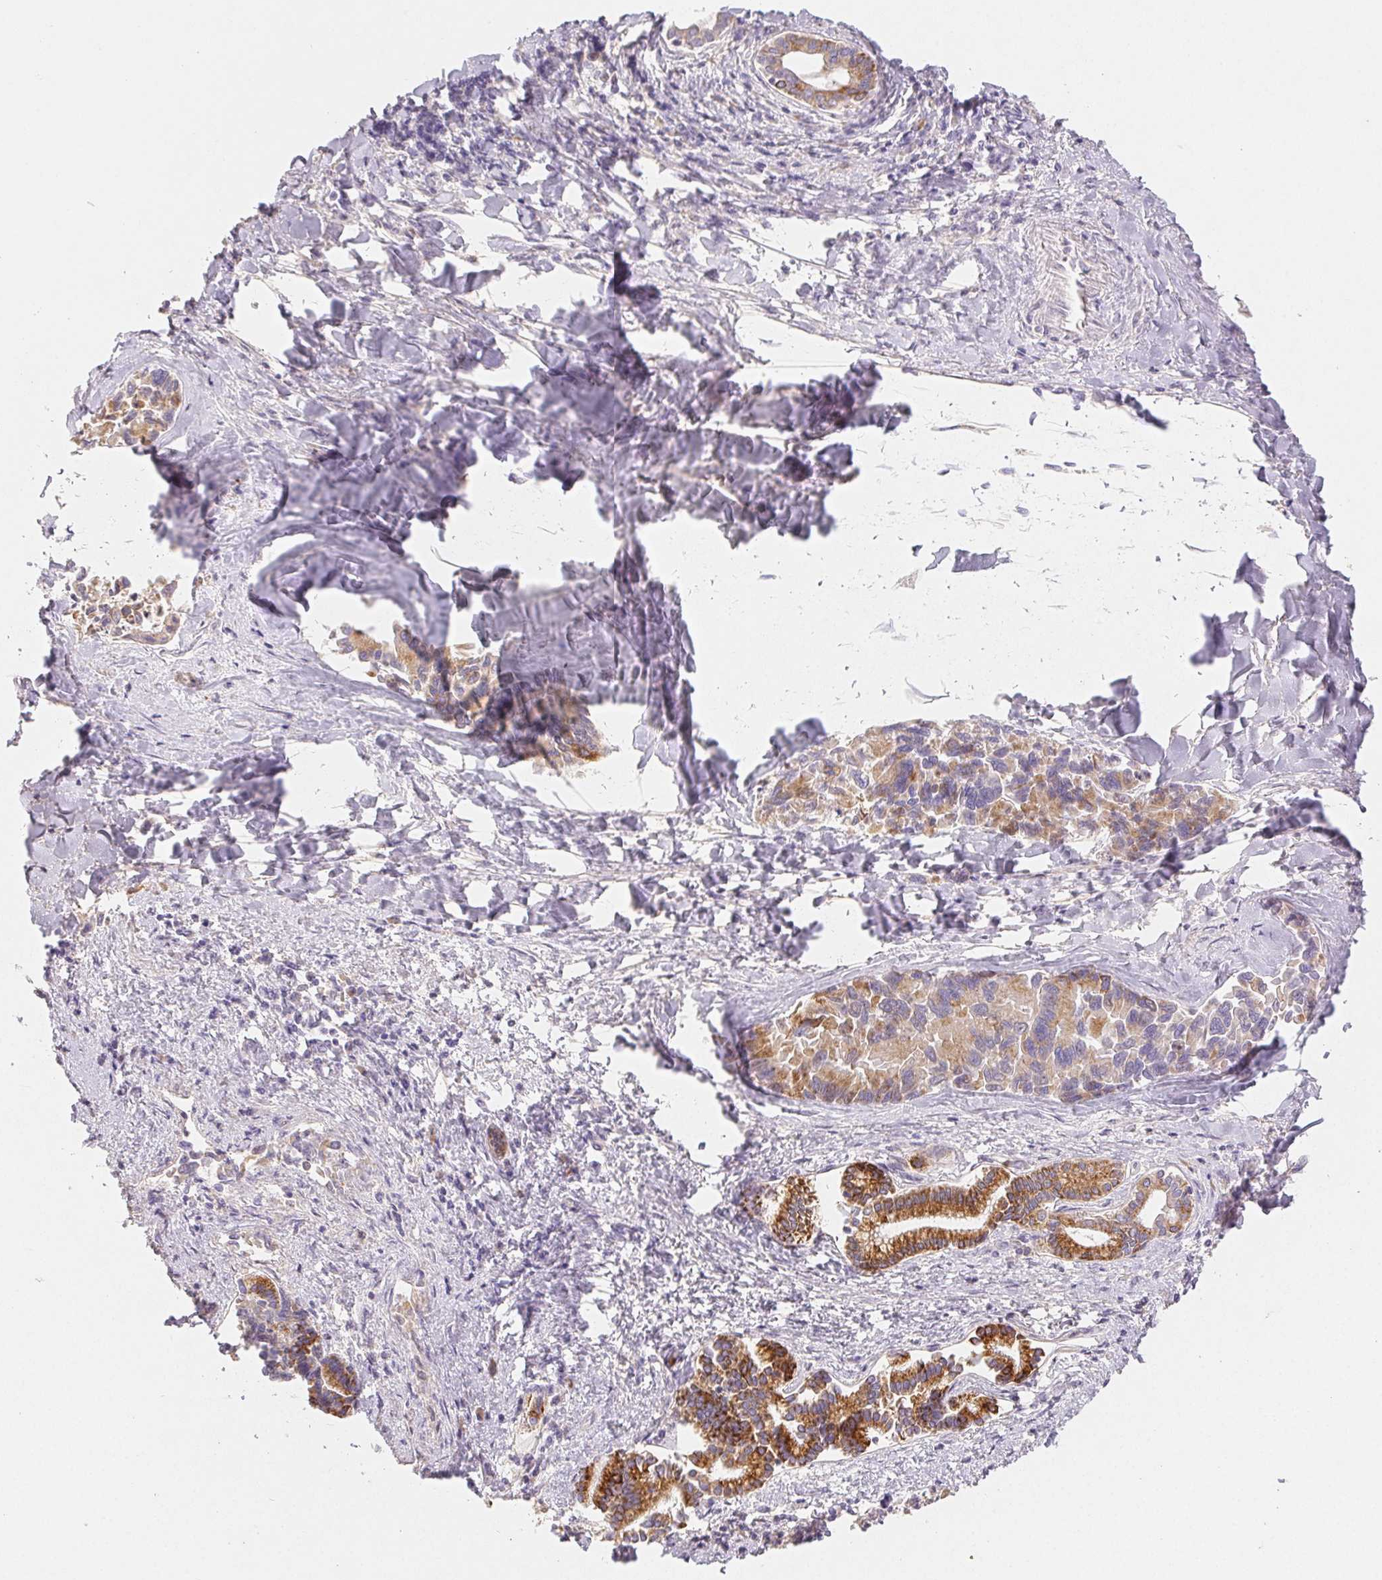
{"staining": {"intensity": "weak", "quantity": "25%-75%", "location": "cytoplasmic/membranous"}, "tissue": "liver cancer", "cell_type": "Tumor cells", "image_type": "cancer", "snomed": [{"axis": "morphology", "description": "Cholangiocarcinoma"}, {"axis": "topography", "description": "Liver"}], "caption": "Liver cholangiocarcinoma stained with immunohistochemistry displays weak cytoplasmic/membranous staining in about 25%-75% of tumor cells.", "gene": "ACVR1B", "patient": {"sex": "male", "age": 66}}